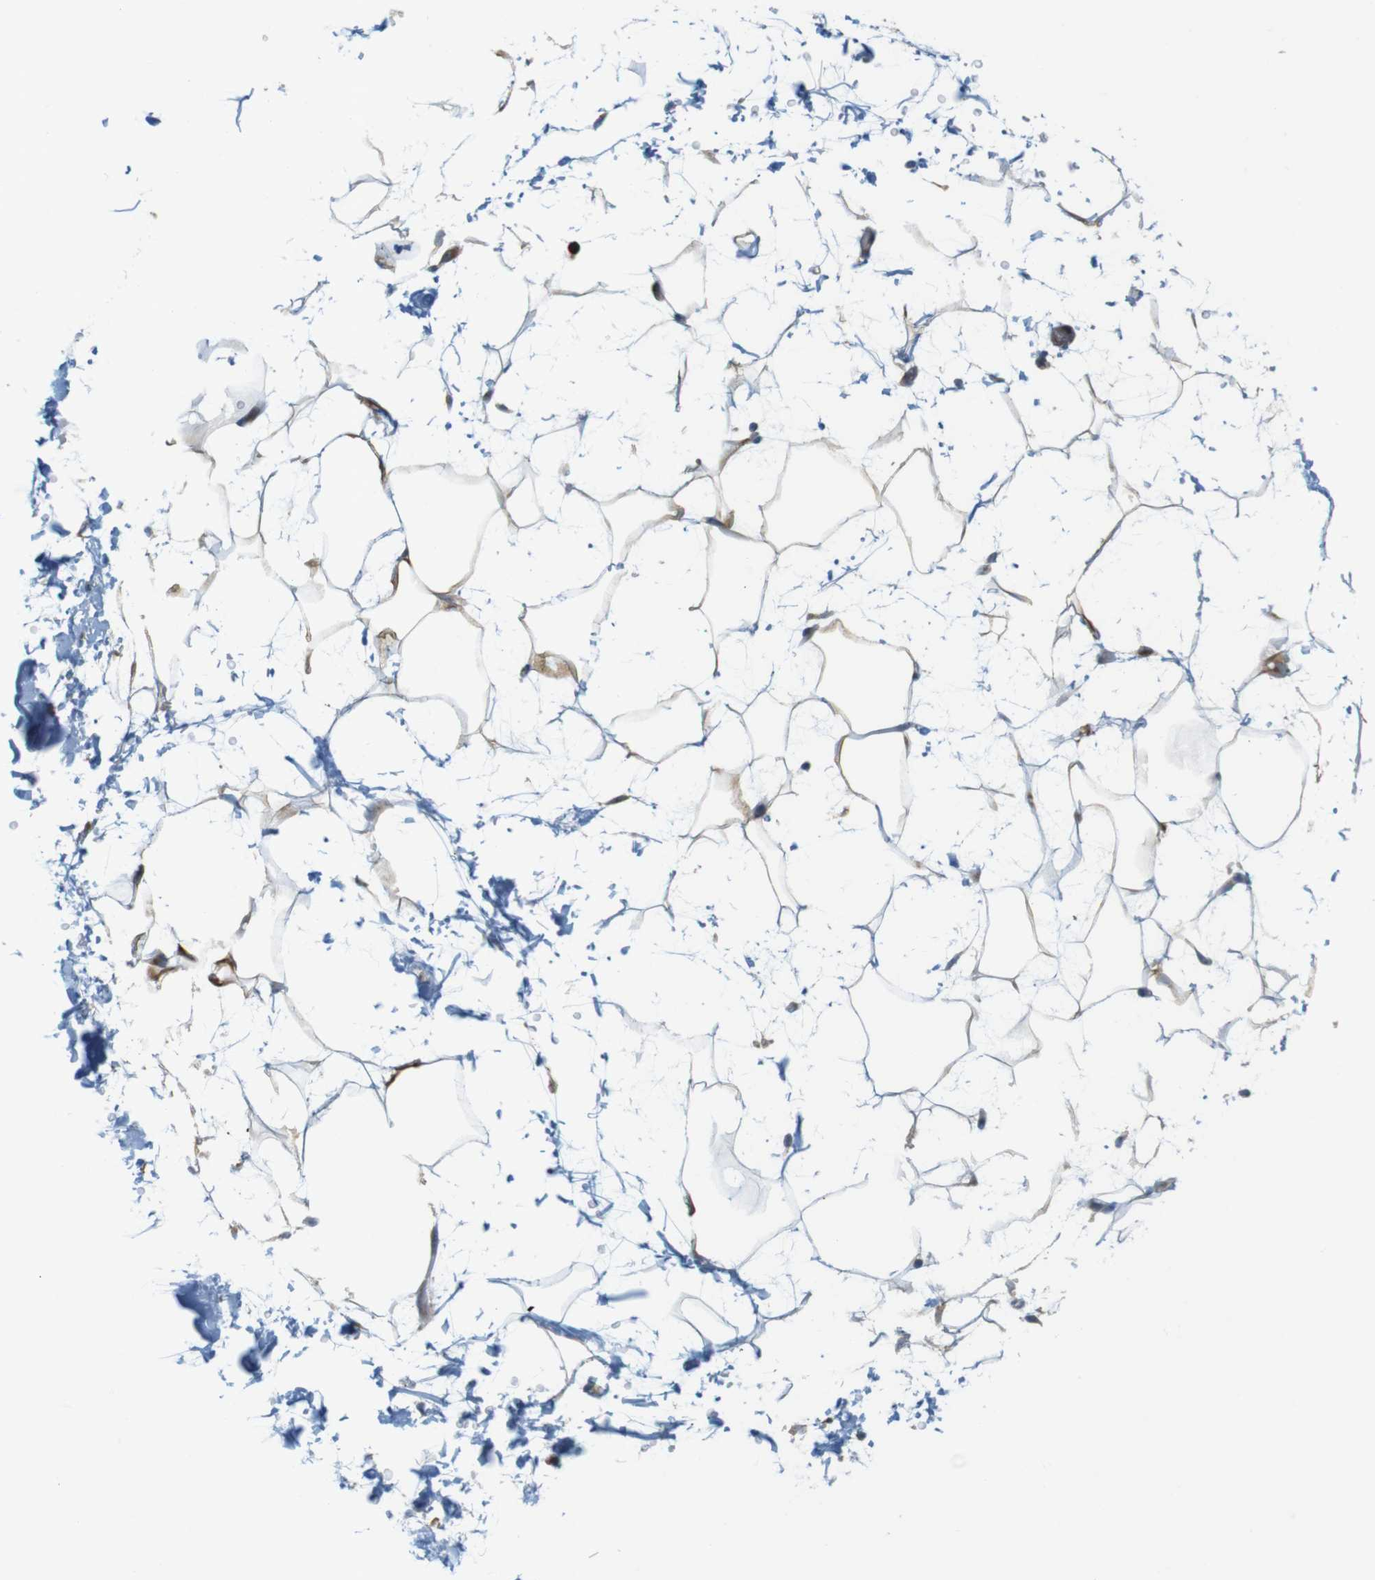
{"staining": {"intensity": "negative", "quantity": "none", "location": "none"}, "tissue": "adipose tissue", "cell_type": "Adipocytes", "image_type": "normal", "snomed": [{"axis": "morphology", "description": "Normal tissue, NOS"}, {"axis": "topography", "description": "Soft tissue"}], "caption": "Adipocytes show no significant protein positivity in unremarkable adipose tissue. (DAB (3,3'-diaminobenzidine) IHC with hematoxylin counter stain).", "gene": "GJC3", "patient": {"sex": "male", "age": 72}}